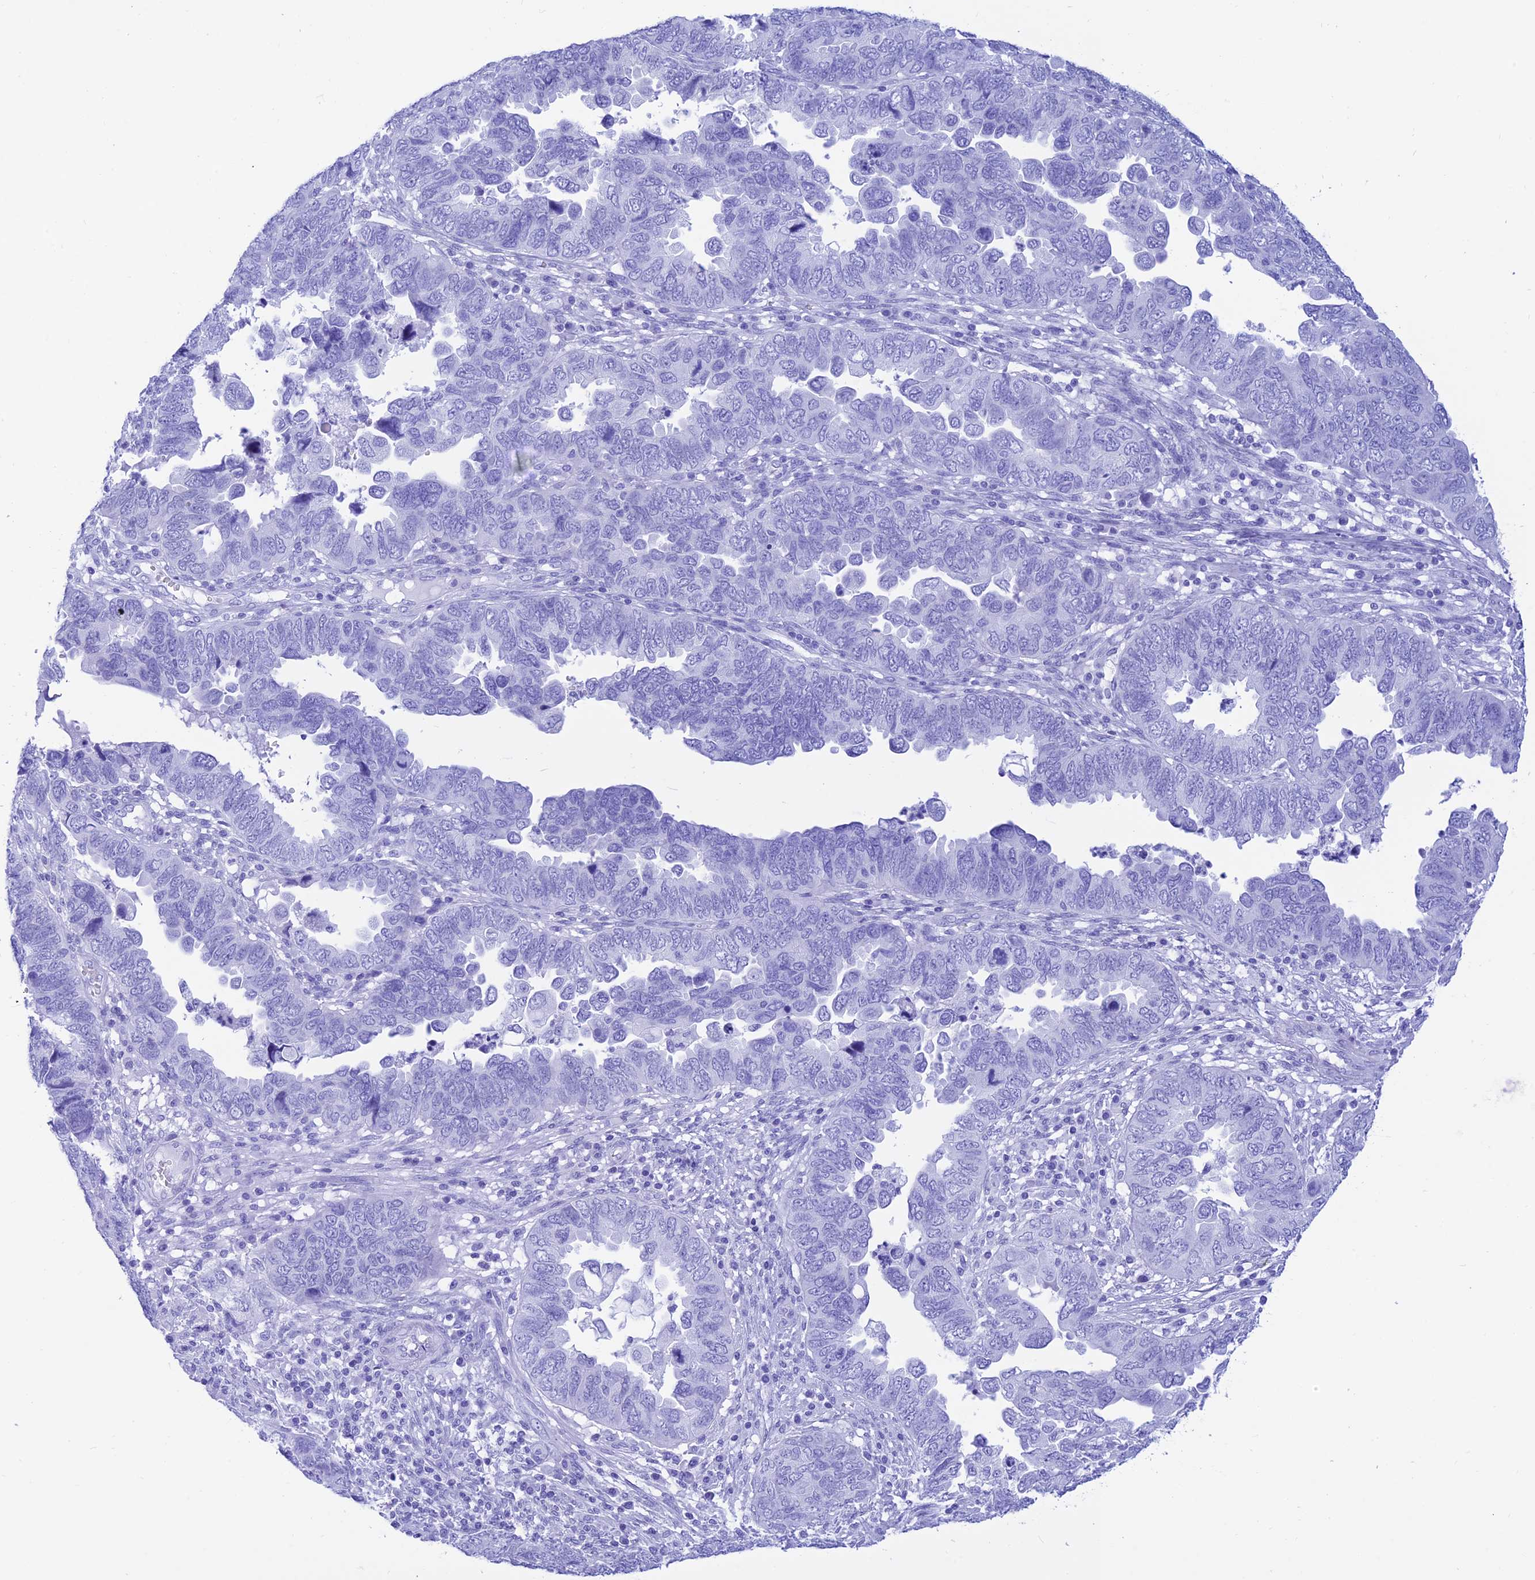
{"staining": {"intensity": "negative", "quantity": "none", "location": "none"}, "tissue": "endometrial cancer", "cell_type": "Tumor cells", "image_type": "cancer", "snomed": [{"axis": "morphology", "description": "Adenocarcinoma, NOS"}, {"axis": "topography", "description": "Endometrium"}], "caption": "The micrograph shows no staining of tumor cells in adenocarcinoma (endometrial).", "gene": "PRNP", "patient": {"sex": "female", "age": 79}}